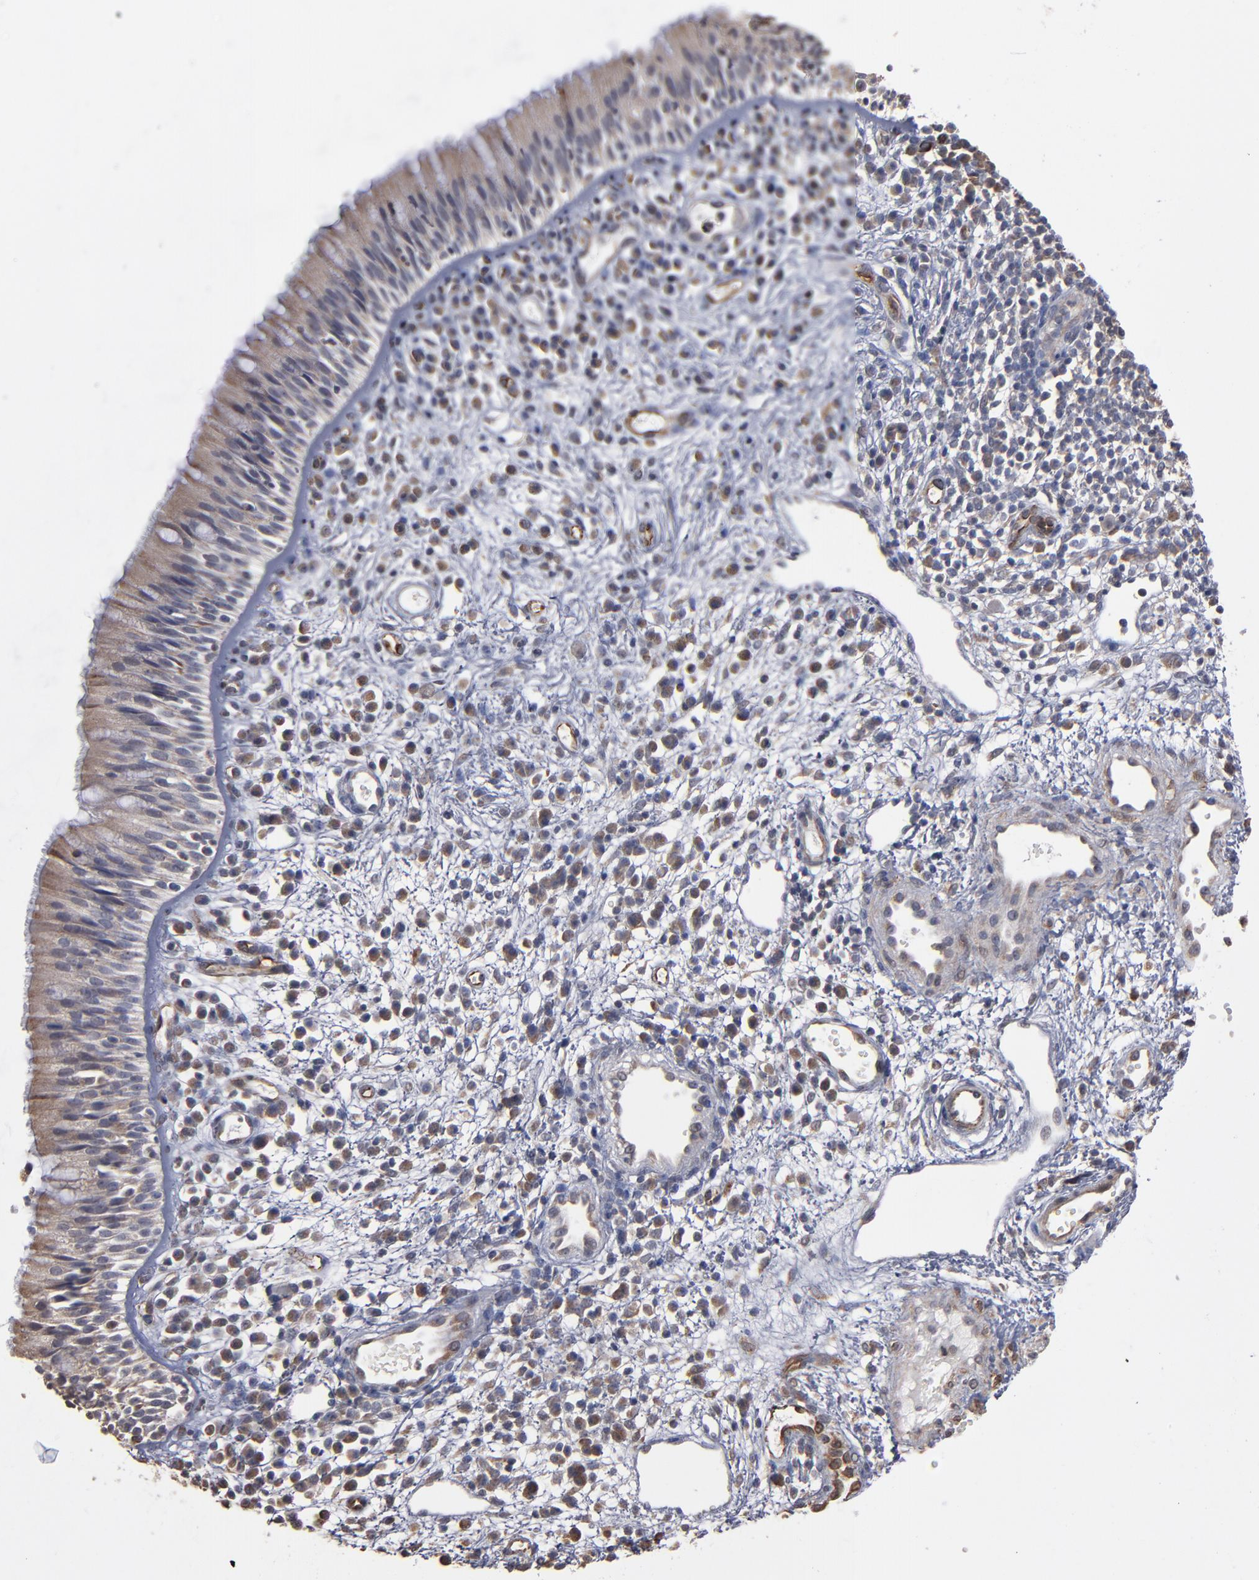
{"staining": {"intensity": "weak", "quantity": ">75%", "location": "cytoplasmic/membranous"}, "tissue": "nasopharynx", "cell_type": "Respiratory epithelial cells", "image_type": "normal", "snomed": [{"axis": "morphology", "description": "Normal tissue, NOS"}, {"axis": "morphology", "description": "Inflammation, NOS"}, {"axis": "morphology", "description": "Malignant melanoma, Metastatic site"}, {"axis": "topography", "description": "Nasopharynx"}], "caption": "Immunohistochemistry (IHC) photomicrograph of unremarkable nasopharynx: nasopharynx stained using IHC shows low levels of weak protein expression localized specifically in the cytoplasmic/membranous of respiratory epithelial cells, appearing as a cytoplasmic/membranous brown color.", "gene": "MIPOL1", "patient": {"sex": "female", "age": 55}}